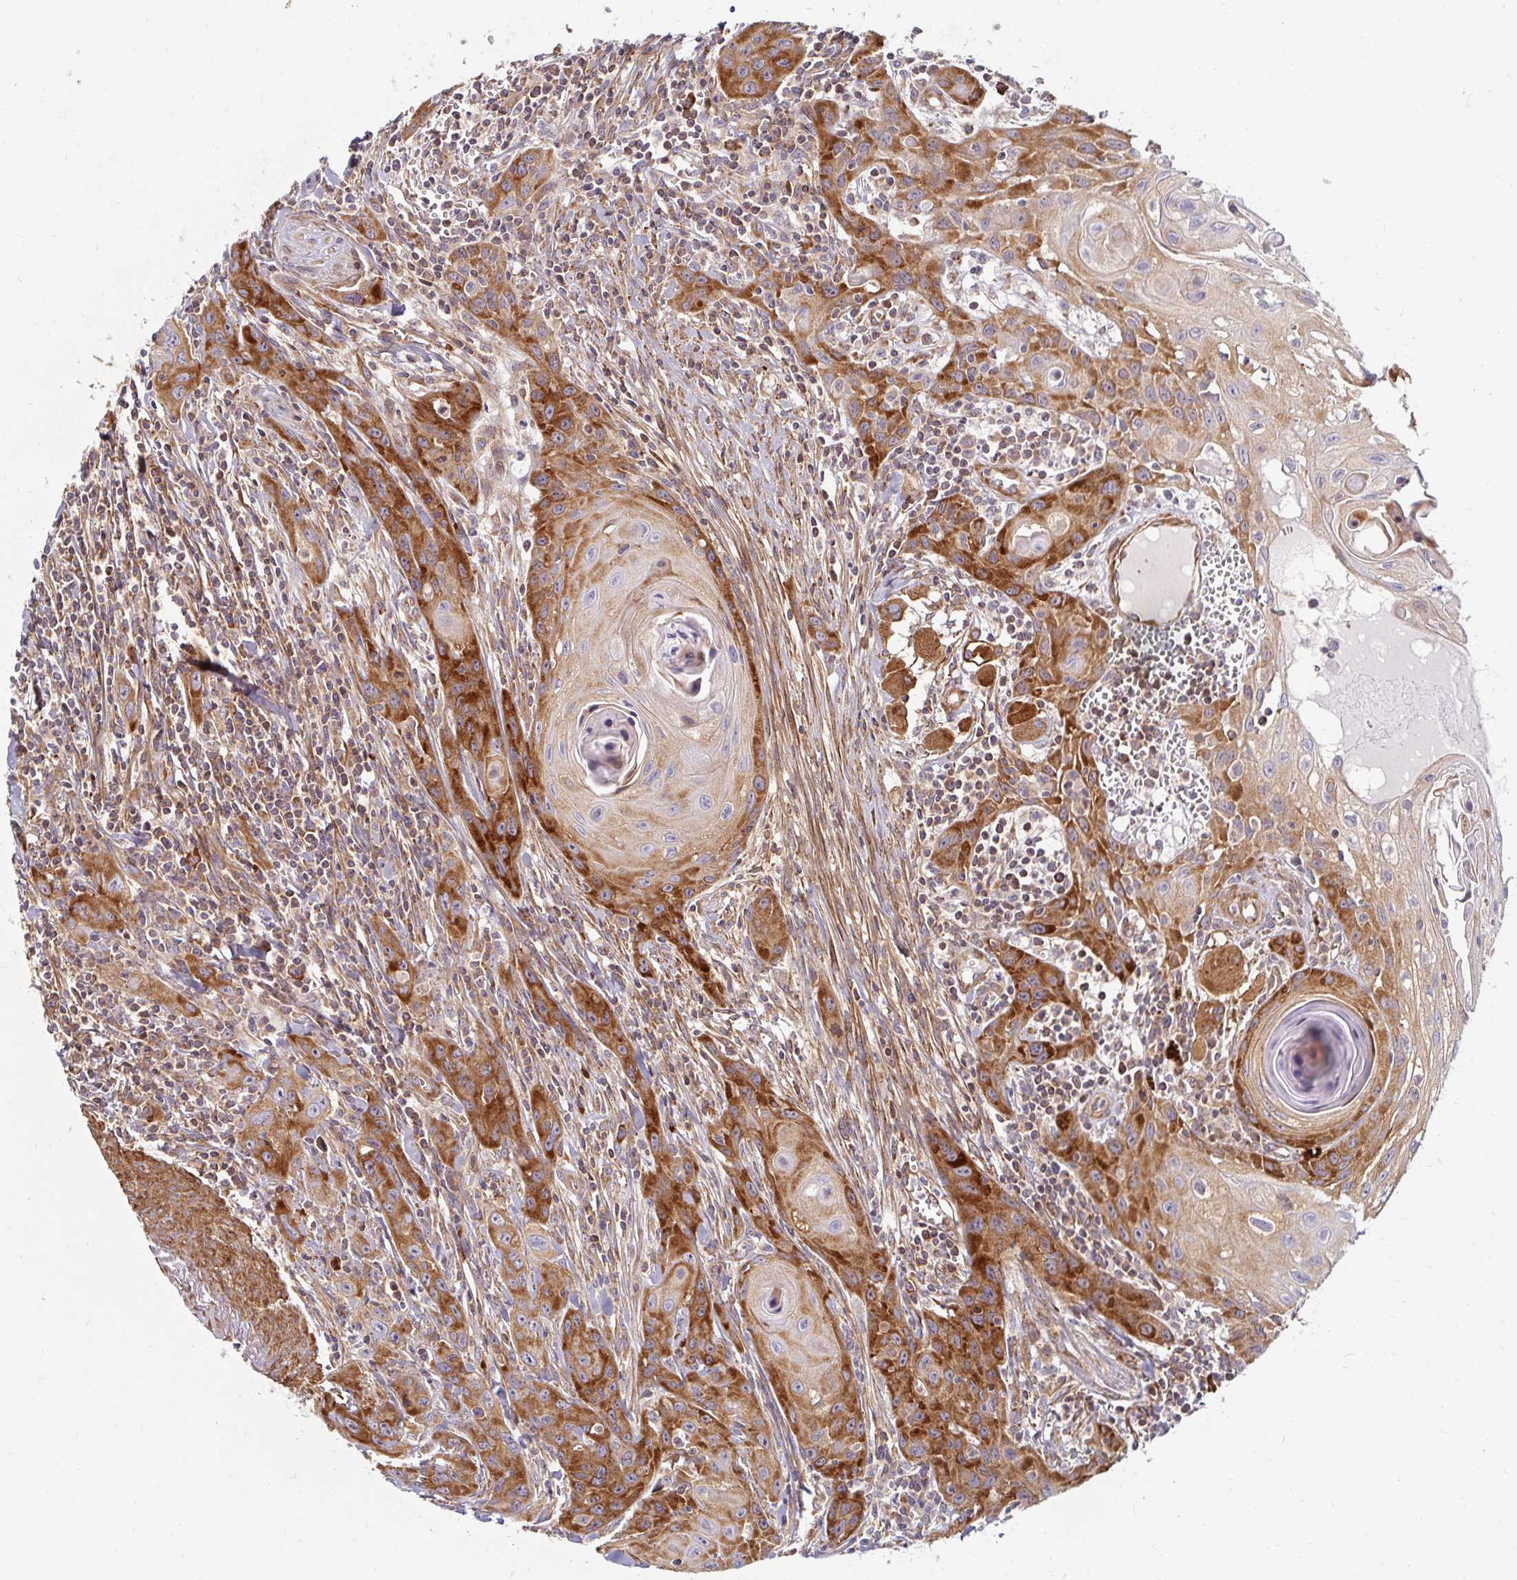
{"staining": {"intensity": "strong", "quantity": "25%-75%", "location": "cytoplasmic/membranous"}, "tissue": "head and neck cancer", "cell_type": "Tumor cells", "image_type": "cancer", "snomed": [{"axis": "morphology", "description": "Squamous cell carcinoma, NOS"}, {"axis": "topography", "description": "Oral tissue"}, {"axis": "topography", "description": "Head-Neck"}], "caption": "Immunohistochemistry of squamous cell carcinoma (head and neck) displays high levels of strong cytoplasmic/membranous expression in approximately 25%-75% of tumor cells.", "gene": "BTF3", "patient": {"sex": "male", "age": 58}}